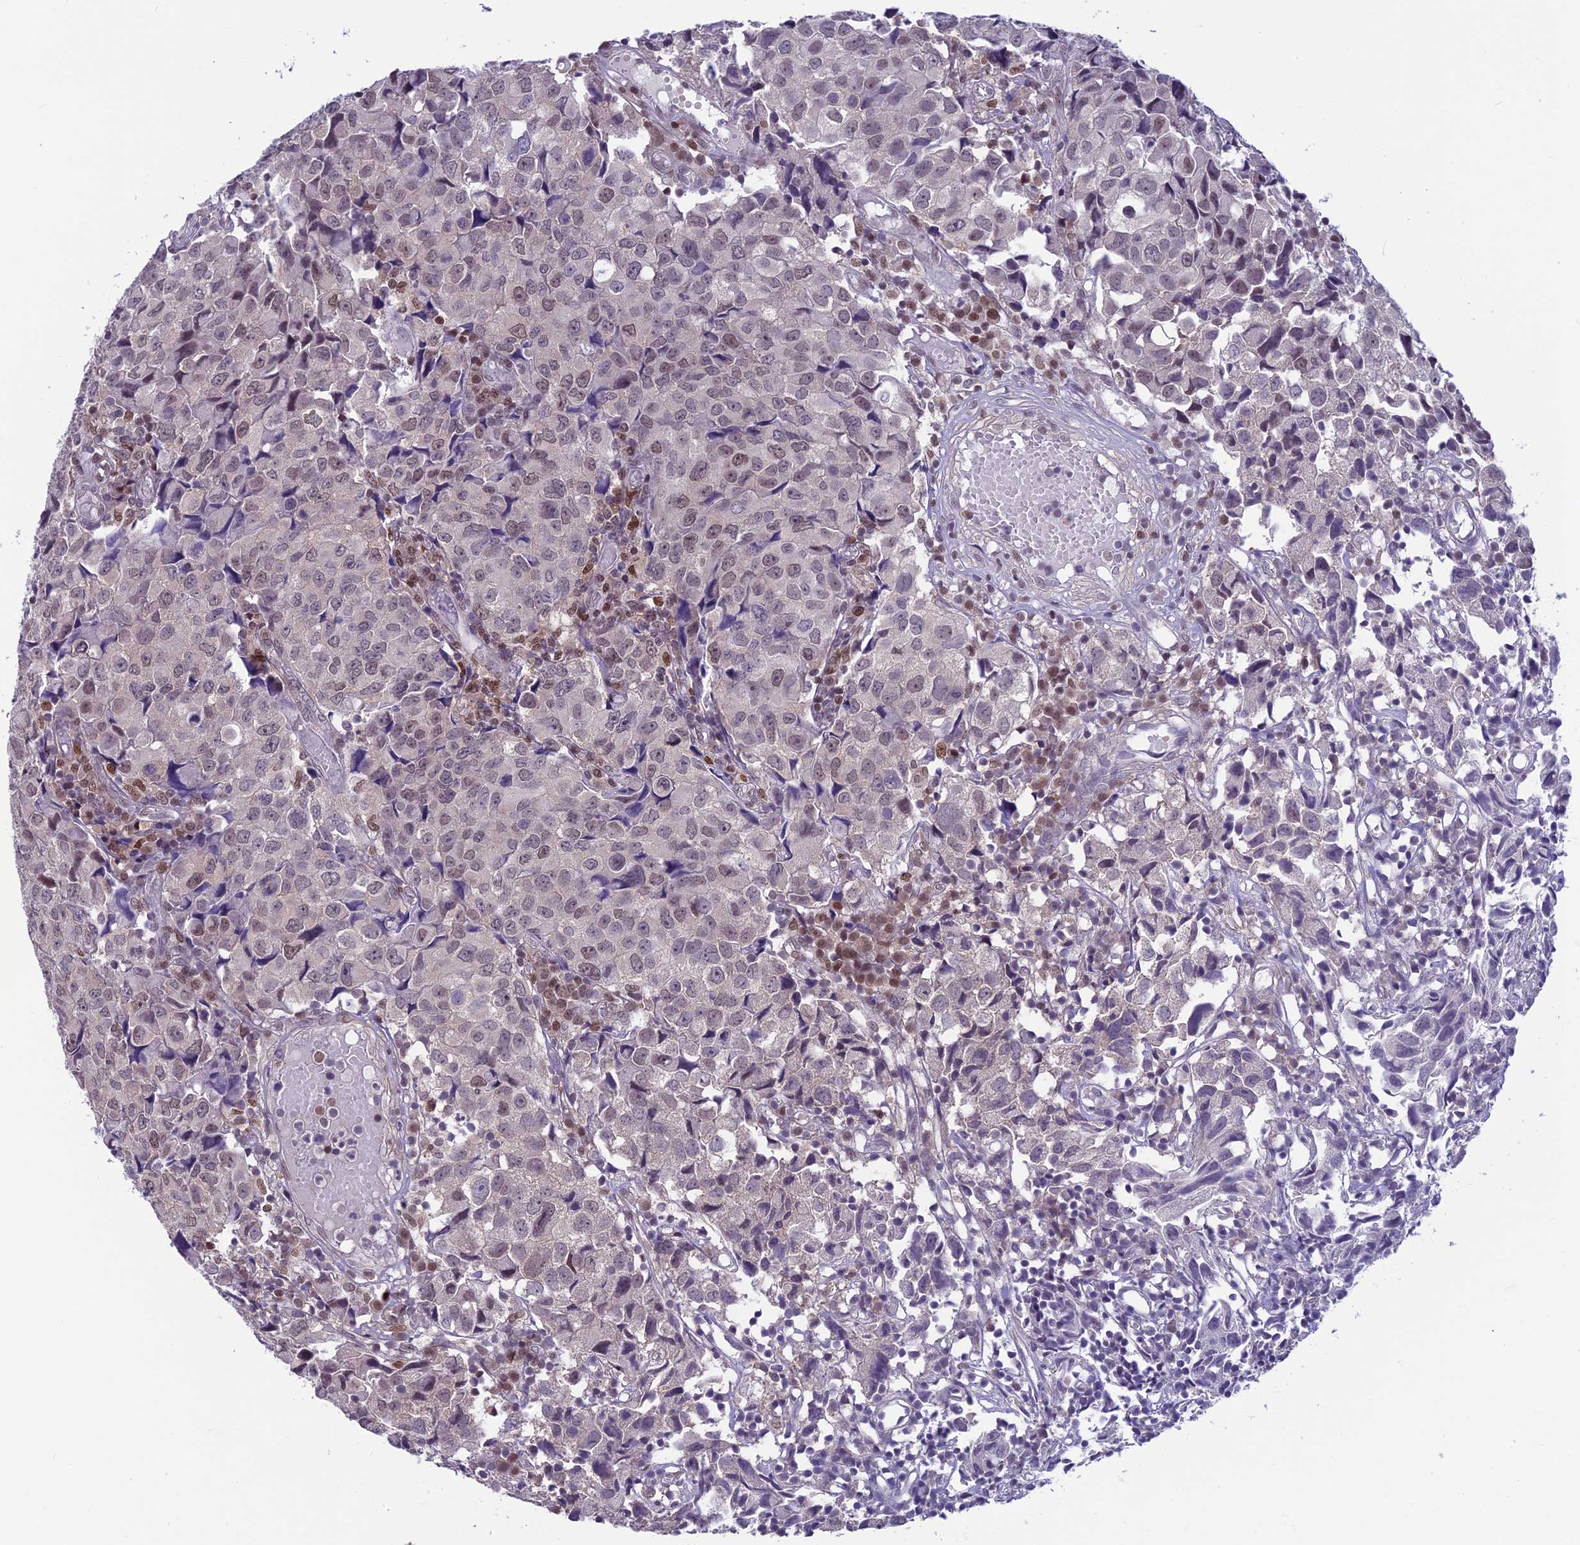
{"staining": {"intensity": "weak", "quantity": "<25%", "location": "nuclear"}, "tissue": "urothelial cancer", "cell_type": "Tumor cells", "image_type": "cancer", "snomed": [{"axis": "morphology", "description": "Urothelial carcinoma, High grade"}, {"axis": "topography", "description": "Urinary bladder"}], "caption": "High-grade urothelial carcinoma was stained to show a protein in brown. There is no significant staining in tumor cells.", "gene": "MIS12", "patient": {"sex": "female", "age": 75}}